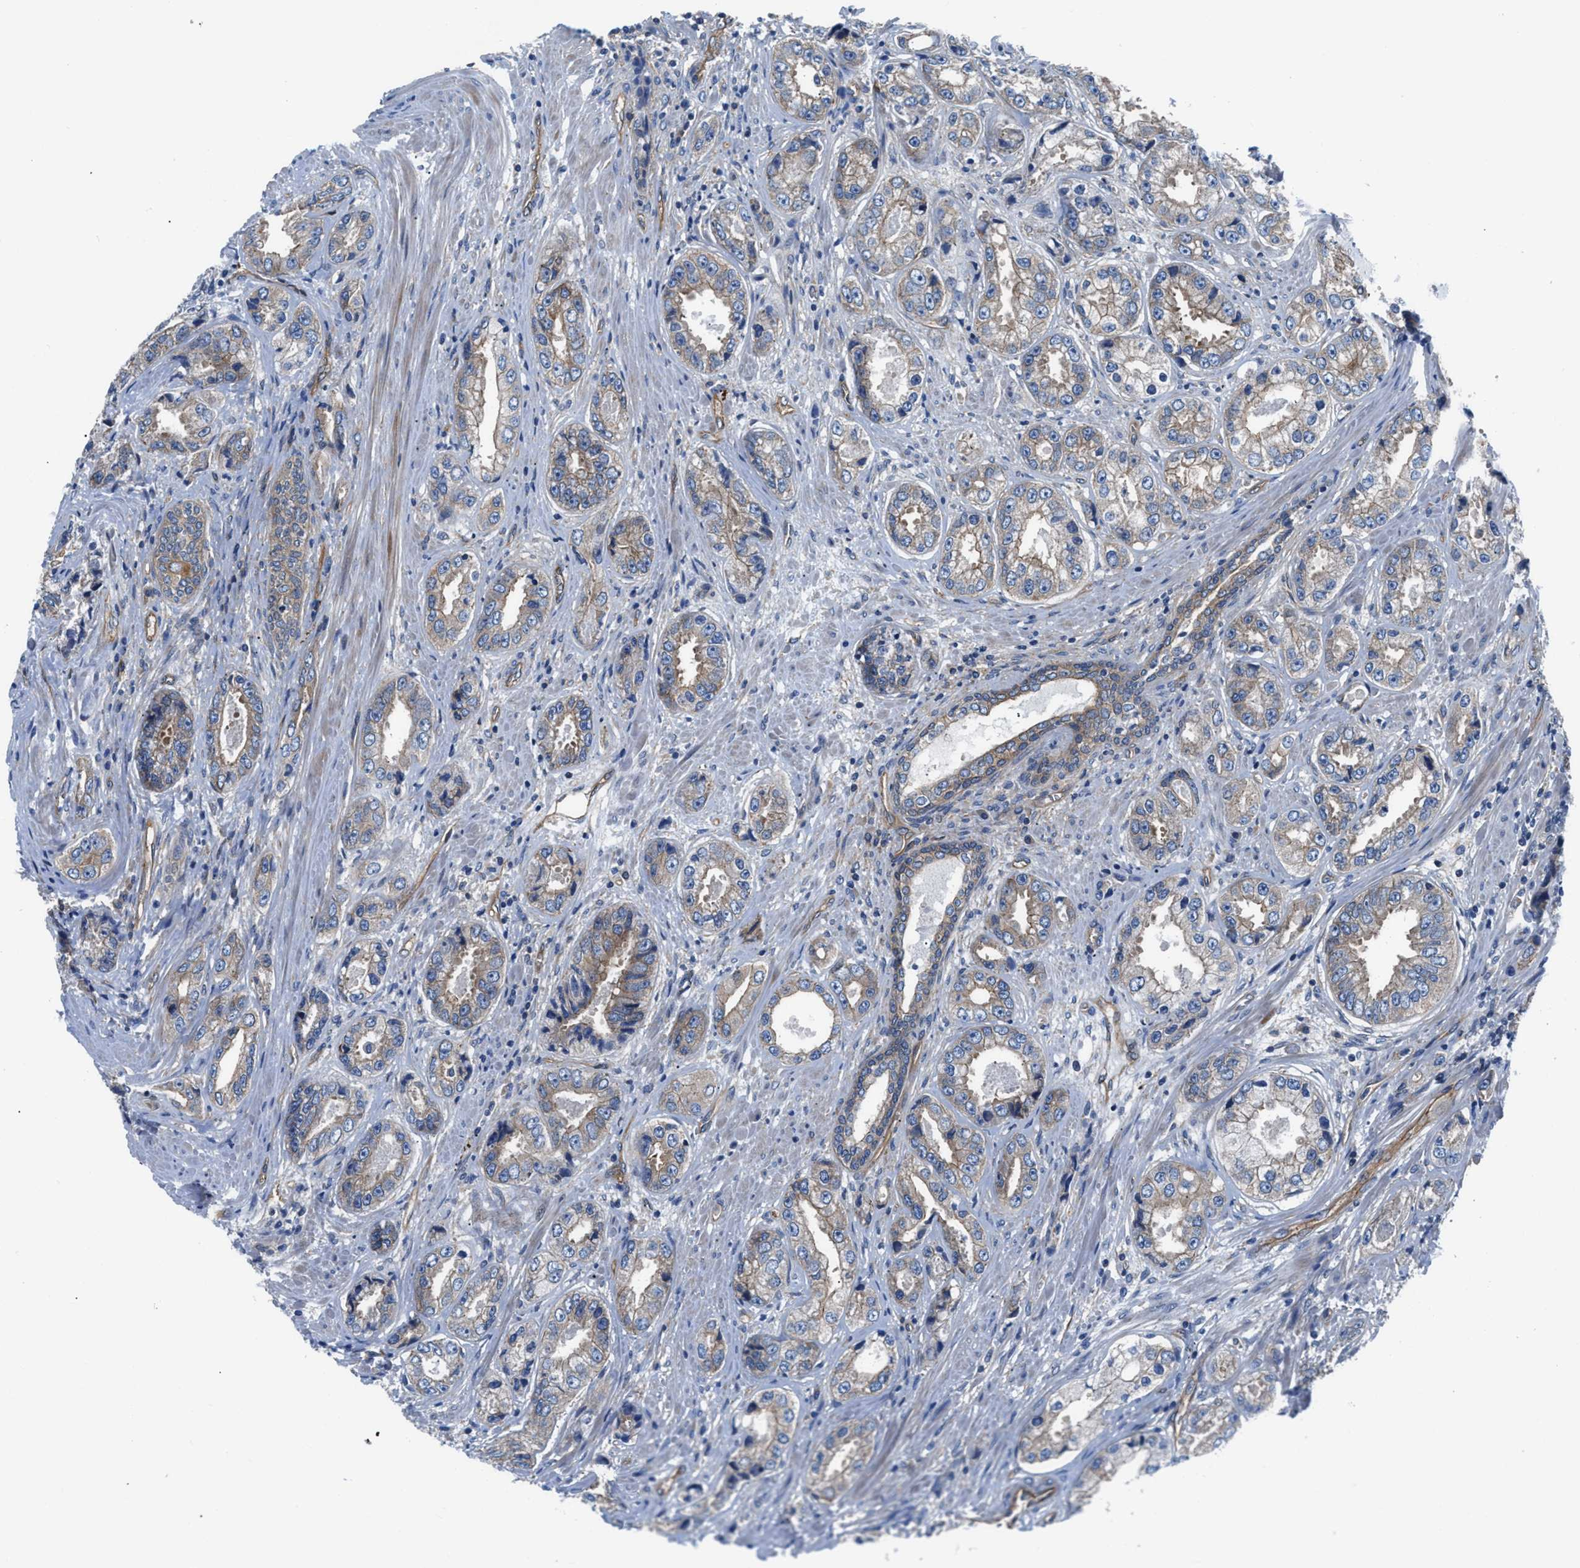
{"staining": {"intensity": "moderate", "quantity": ">75%", "location": "cytoplasmic/membranous"}, "tissue": "prostate cancer", "cell_type": "Tumor cells", "image_type": "cancer", "snomed": [{"axis": "morphology", "description": "Adenocarcinoma, High grade"}, {"axis": "topography", "description": "Prostate"}], "caption": "Immunohistochemistry staining of prostate cancer, which exhibits medium levels of moderate cytoplasmic/membranous positivity in about >75% of tumor cells indicating moderate cytoplasmic/membranous protein staining. The staining was performed using DAB (brown) for protein detection and nuclei were counterstained in hematoxylin (blue).", "gene": "TRIP4", "patient": {"sex": "male", "age": 61}}